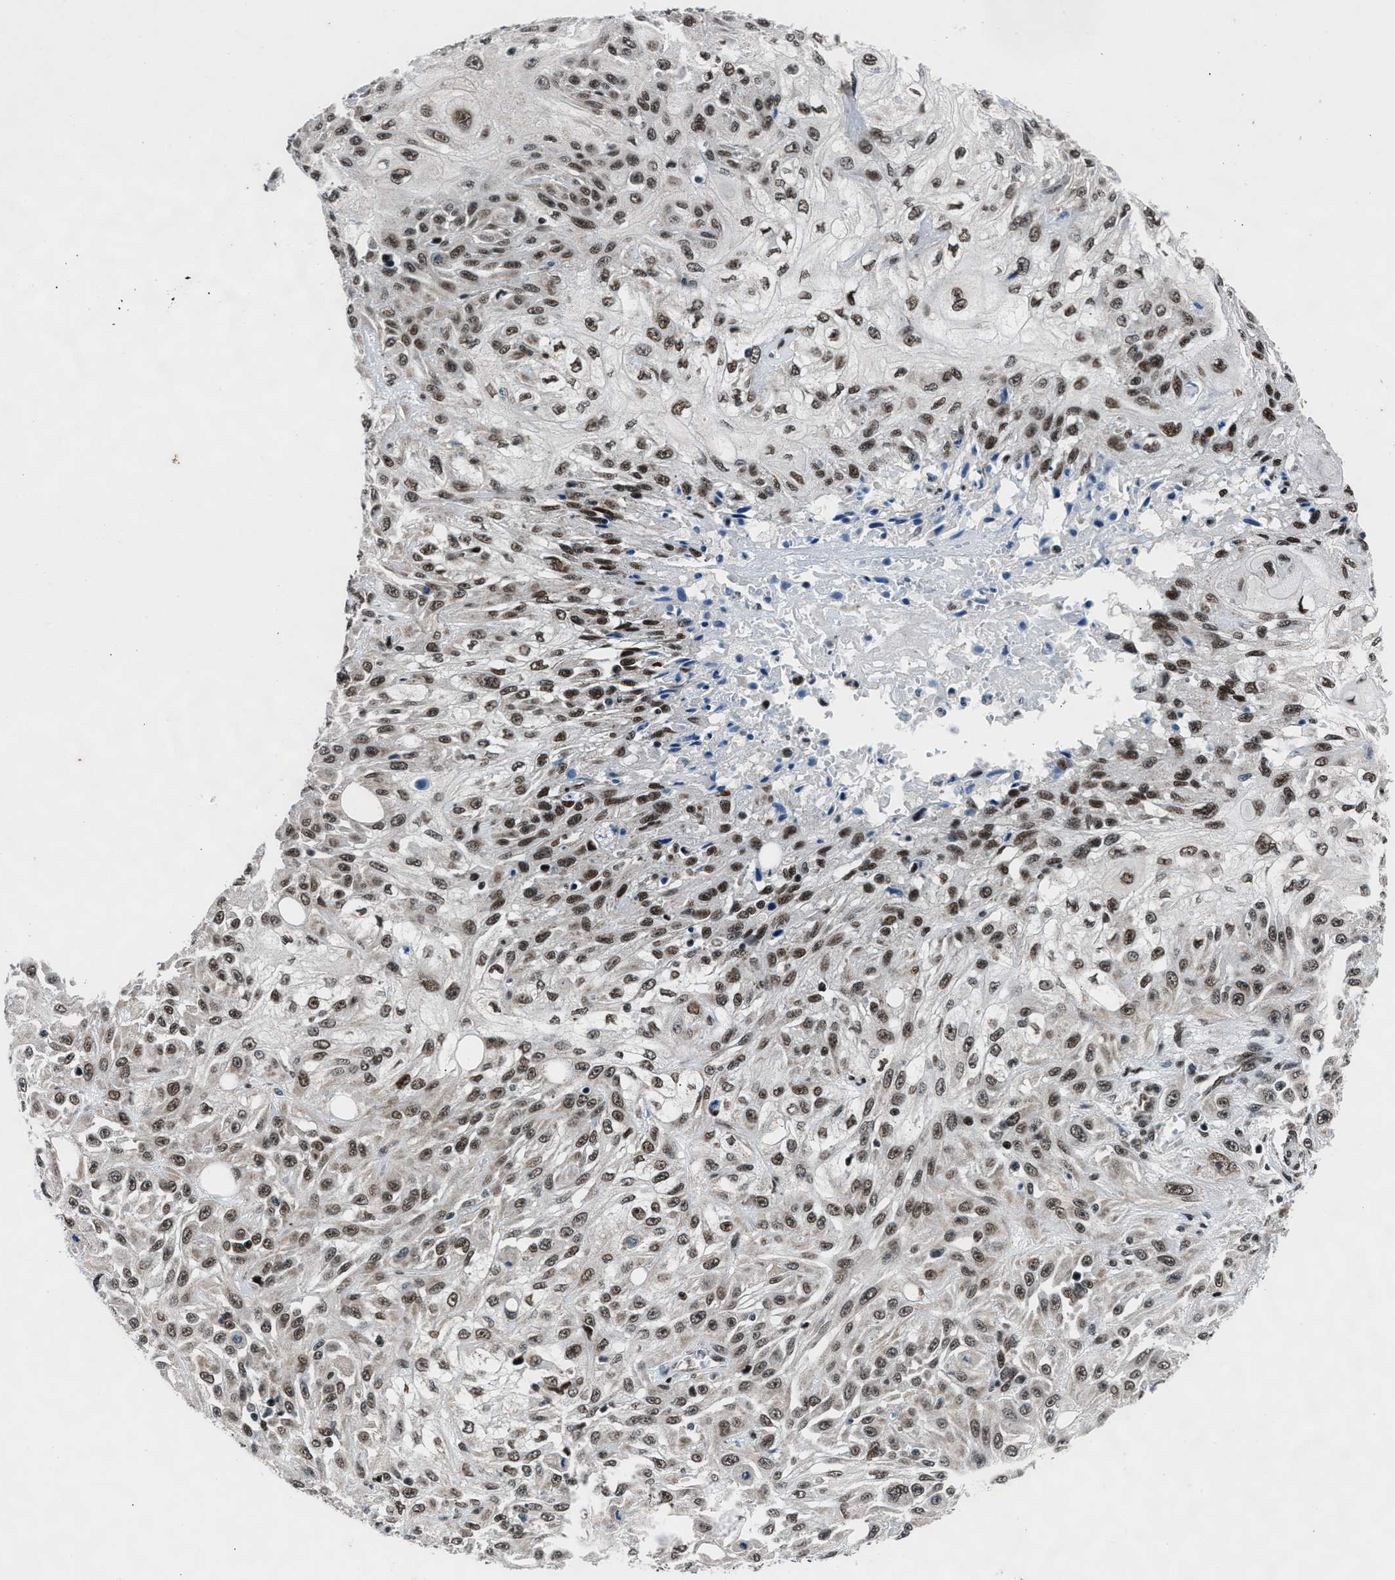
{"staining": {"intensity": "moderate", "quantity": ">75%", "location": "nuclear"}, "tissue": "skin cancer", "cell_type": "Tumor cells", "image_type": "cancer", "snomed": [{"axis": "morphology", "description": "Squamous cell carcinoma, NOS"}, {"axis": "morphology", "description": "Squamous cell carcinoma, metastatic, NOS"}, {"axis": "topography", "description": "Skin"}, {"axis": "topography", "description": "Lymph node"}], "caption": "This is a photomicrograph of immunohistochemistry (IHC) staining of skin squamous cell carcinoma, which shows moderate staining in the nuclear of tumor cells.", "gene": "PRRC2B", "patient": {"sex": "male", "age": 75}}